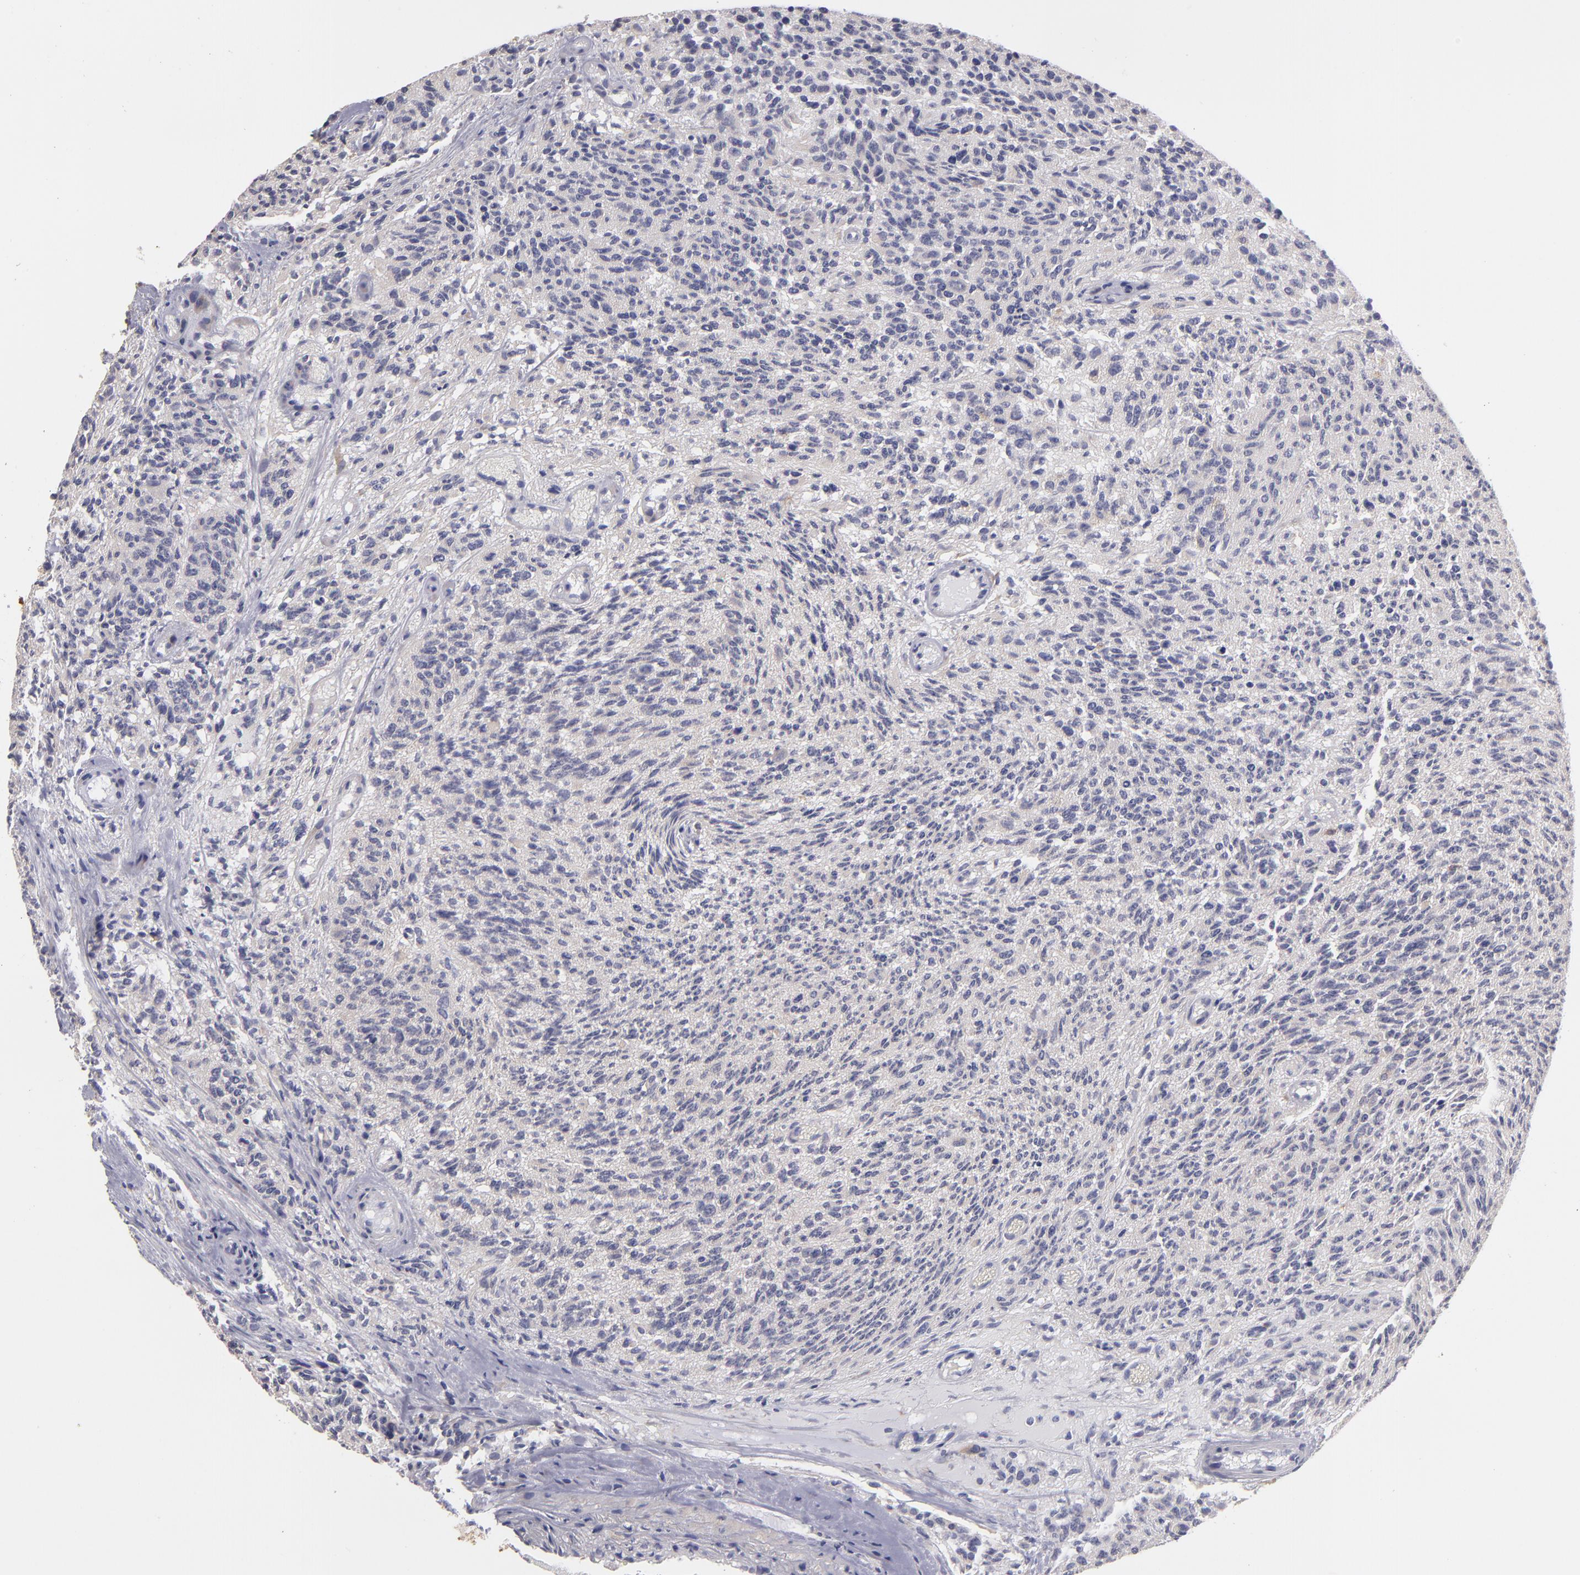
{"staining": {"intensity": "strong", "quantity": ">75%", "location": "cytoplasmic/membranous"}, "tissue": "glioma", "cell_type": "Tumor cells", "image_type": "cancer", "snomed": [{"axis": "morphology", "description": "Glioma, malignant, High grade"}, {"axis": "topography", "description": "Brain"}], "caption": "This is a histology image of immunohistochemistry staining of glioma, which shows strong expression in the cytoplasmic/membranous of tumor cells.", "gene": "MTHFD1", "patient": {"sex": "male", "age": 36}}